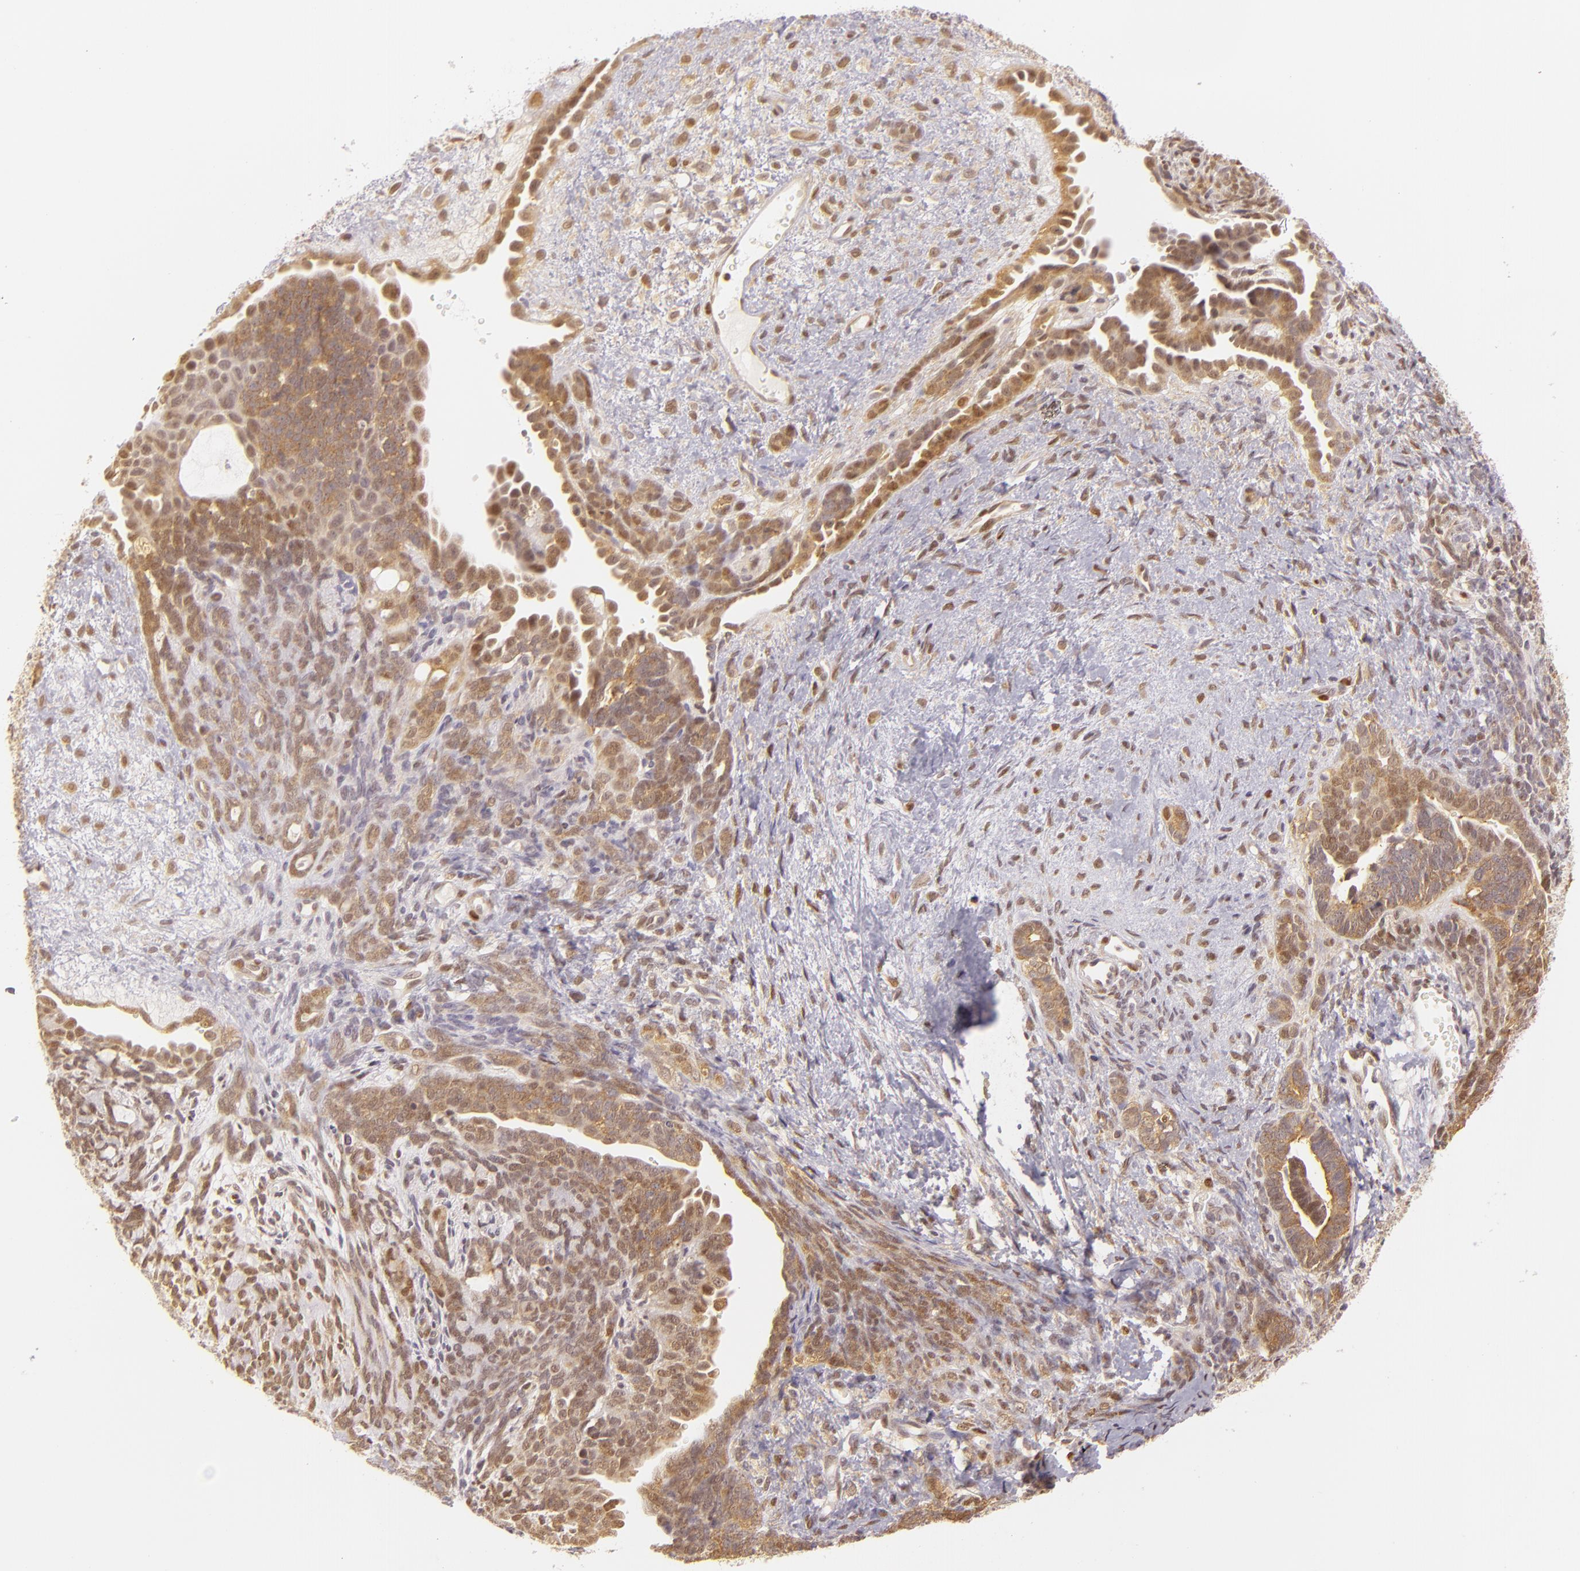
{"staining": {"intensity": "moderate", "quantity": "25%-75%", "location": "cytoplasmic/membranous,nuclear"}, "tissue": "endometrial cancer", "cell_type": "Tumor cells", "image_type": "cancer", "snomed": [{"axis": "morphology", "description": "Neoplasm, malignant, NOS"}, {"axis": "topography", "description": "Endometrium"}], "caption": "This micrograph demonstrates endometrial cancer stained with immunohistochemistry to label a protein in brown. The cytoplasmic/membranous and nuclear of tumor cells show moderate positivity for the protein. Nuclei are counter-stained blue.", "gene": "IMPDH1", "patient": {"sex": "female", "age": 74}}